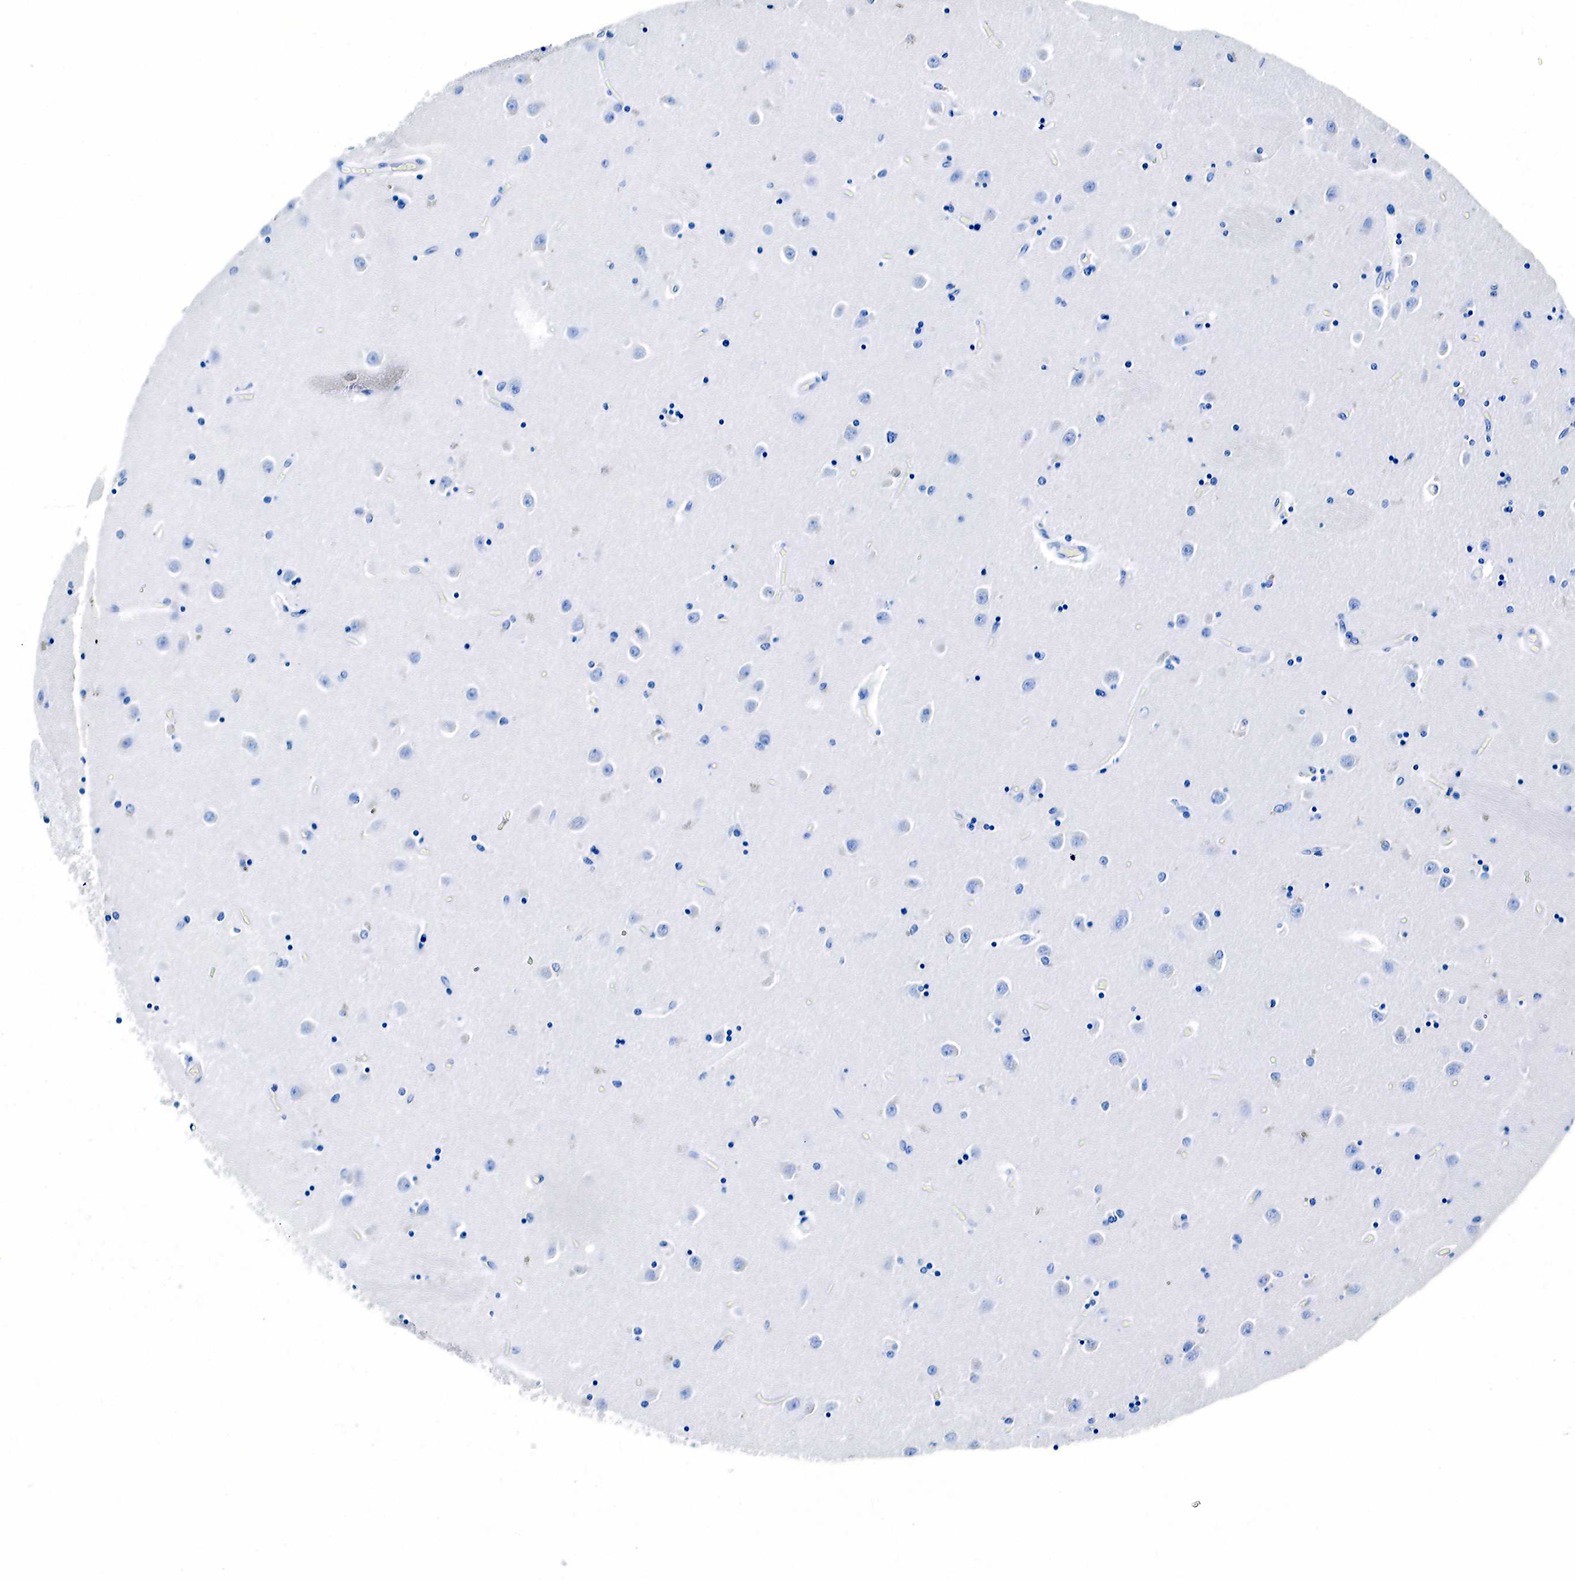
{"staining": {"intensity": "negative", "quantity": "none", "location": "none"}, "tissue": "caudate", "cell_type": "Glial cells", "image_type": "normal", "snomed": [{"axis": "morphology", "description": "Normal tissue, NOS"}, {"axis": "topography", "description": "Lateral ventricle wall"}], "caption": "A micrograph of human caudate is negative for staining in glial cells. (Stains: DAB immunohistochemistry (IHC) with hematoxylin counter stain, Microscopy: brightfield microscopy at high magnification).", "gene": "KLK3", "patient": {"sex": "female", "age": 54}}